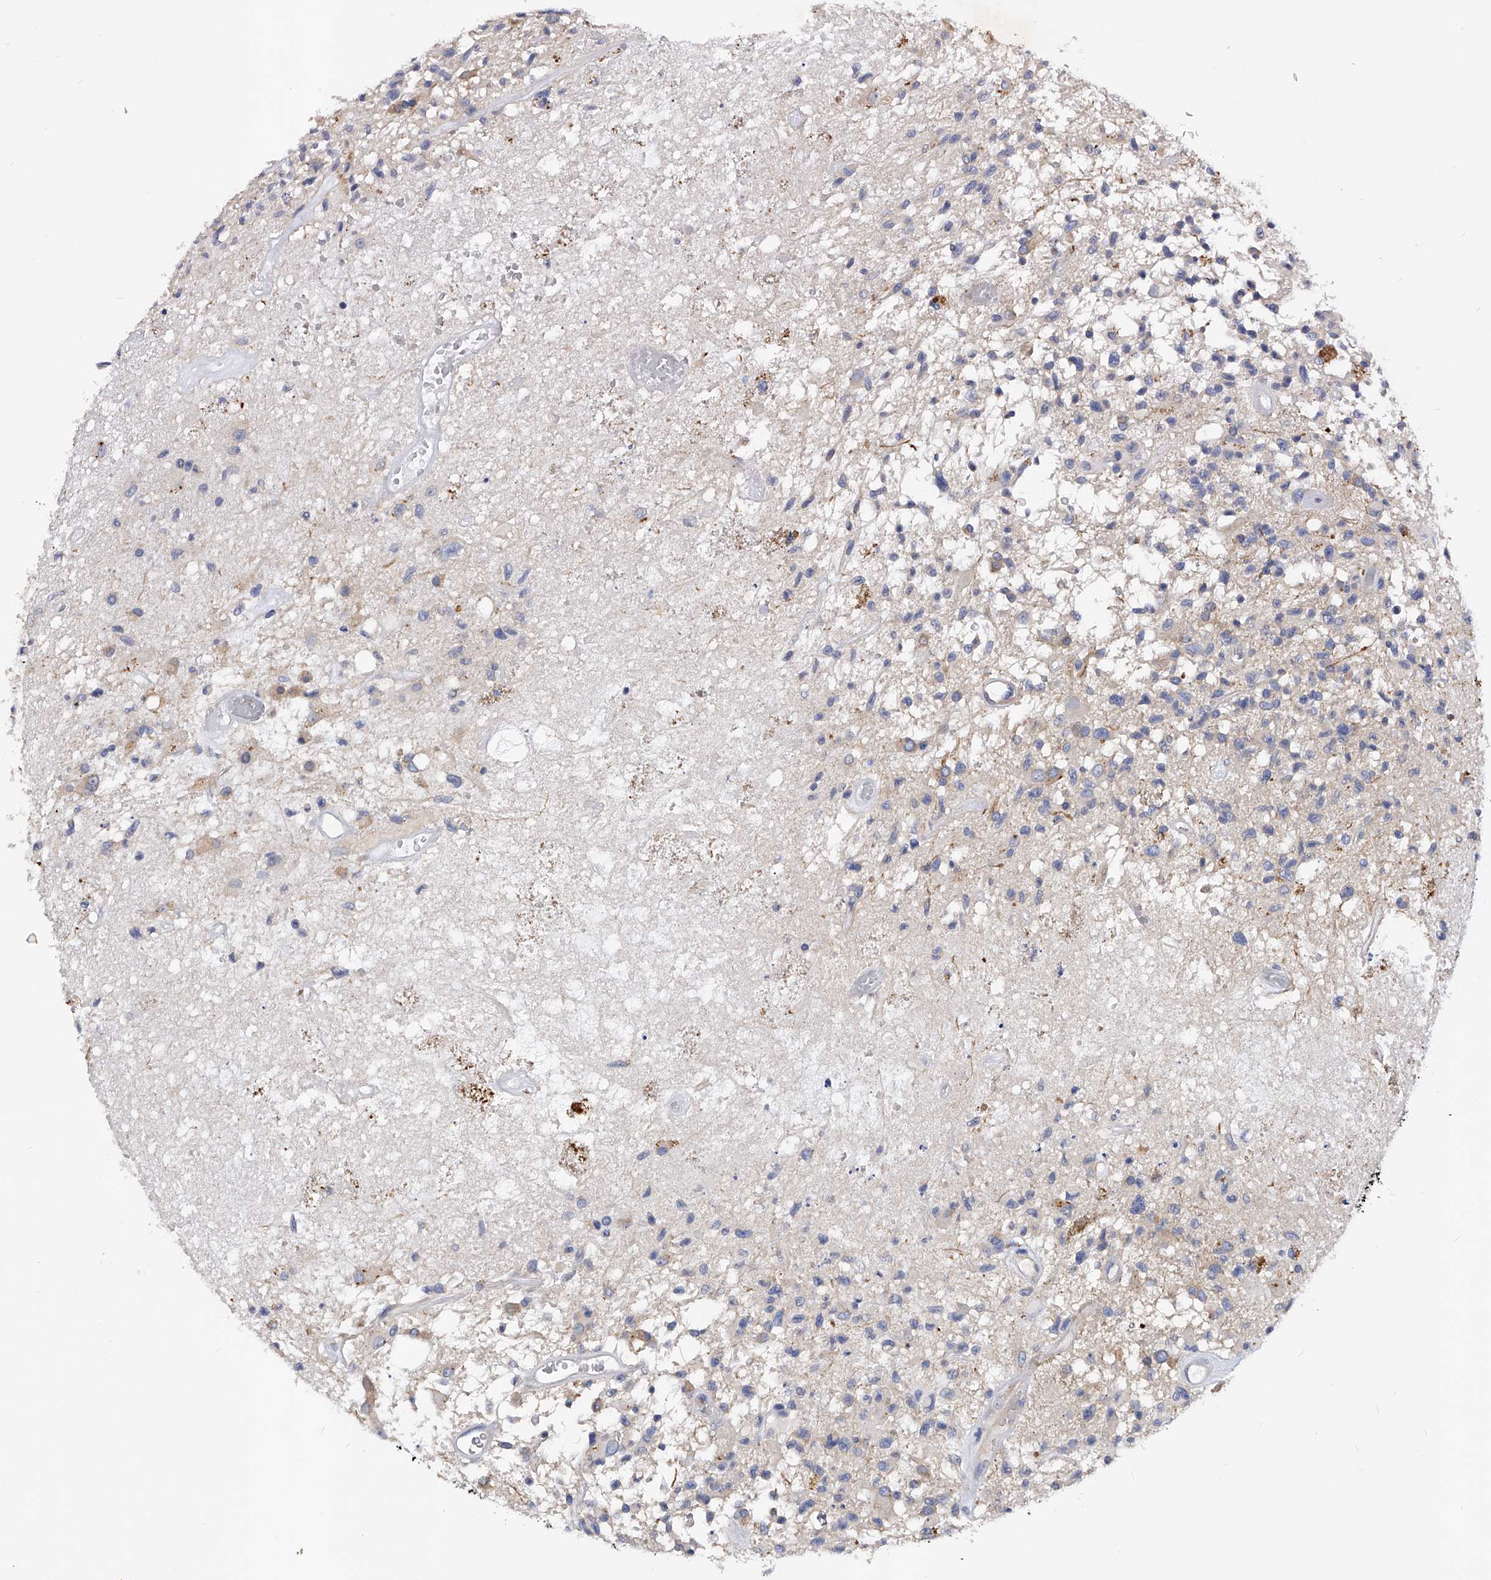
{"staining": {"intensity": "negative", "quantity": "none", "location": "none"}, "tissue": "glioma", "cell_type": "Tumor cells", "image_type": "cancer", "snomed": [{"axis": "morphology", "description": "Glioma, malignant, High grade"}, {"axis": "morphology", "description": "Glioblastoma, NOS"}, {"axis": "topography", "description": "Brain"}], "caption": "High power microscopy image of an immunohistochemistry (IHC) image of glioma, revealing no significant positivity in tumor cells.", "gene": "PPP5C", "patient": {"sex": "male", "age": 60}}